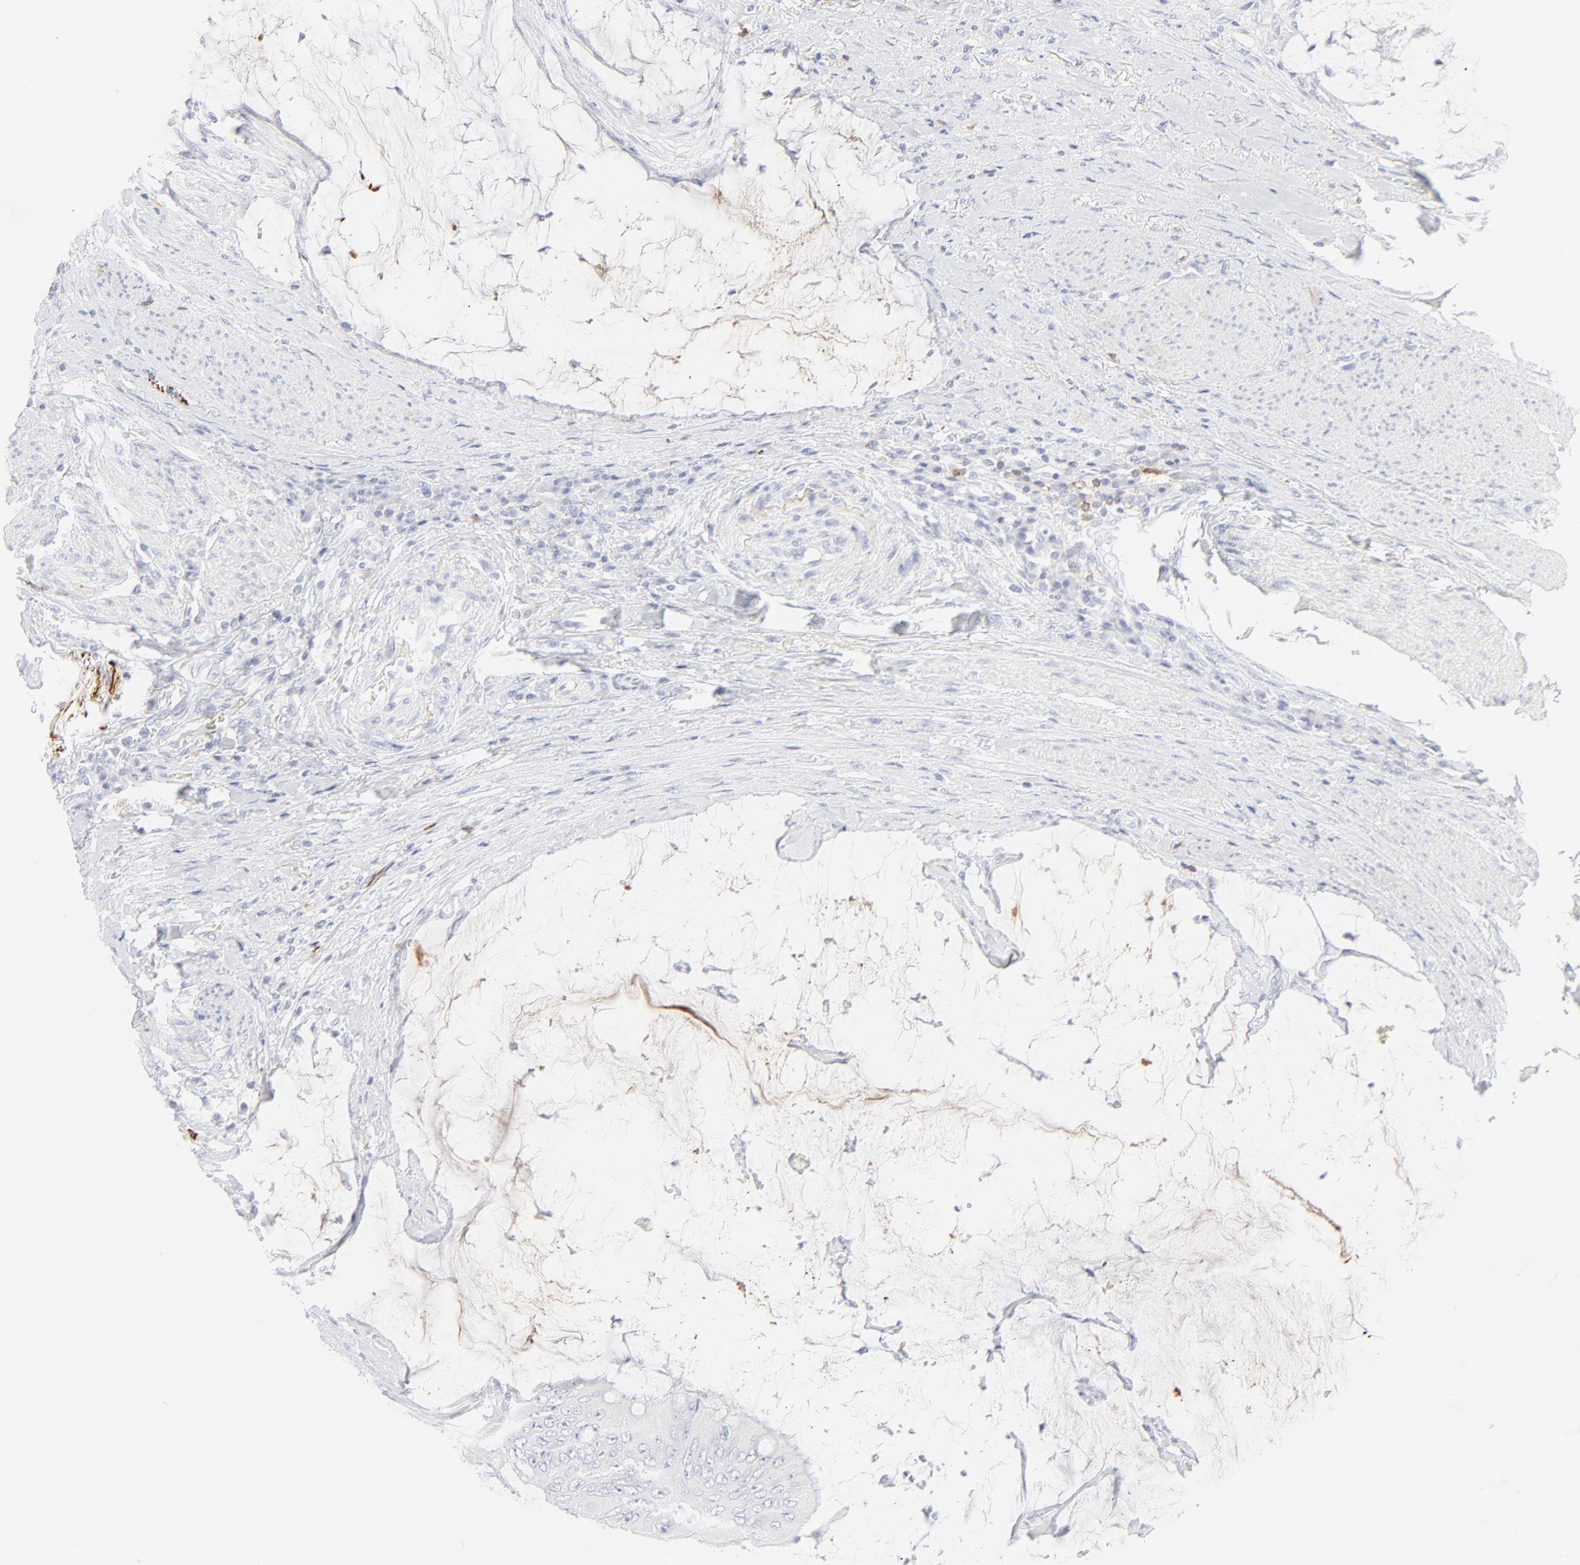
{"staining": {"intensity": "negative", "quantity": "none", "location": "none"}, "tissue": "colorectal cancer", "cell_type": "Tumor cells", "image_type": "cancer", "snomed": [{"axis": "morphology", "description": "Normal tissue, NOS"}, {"axis": "morphology", "description": "Adenocarcinoma, NOS"}, {"axis": "topography", "description": "Rectum"}, {"axis": "topography", "description": "Peripheral nerve tissue"}], "caption": "The photomicrograph demonstrates no significant staining in tumor cells of adenocarcinoma (colorectal). Nuclei are stained in blue.", "gene": "CCR7", "patient": {"sex": "female", "age": 77}}